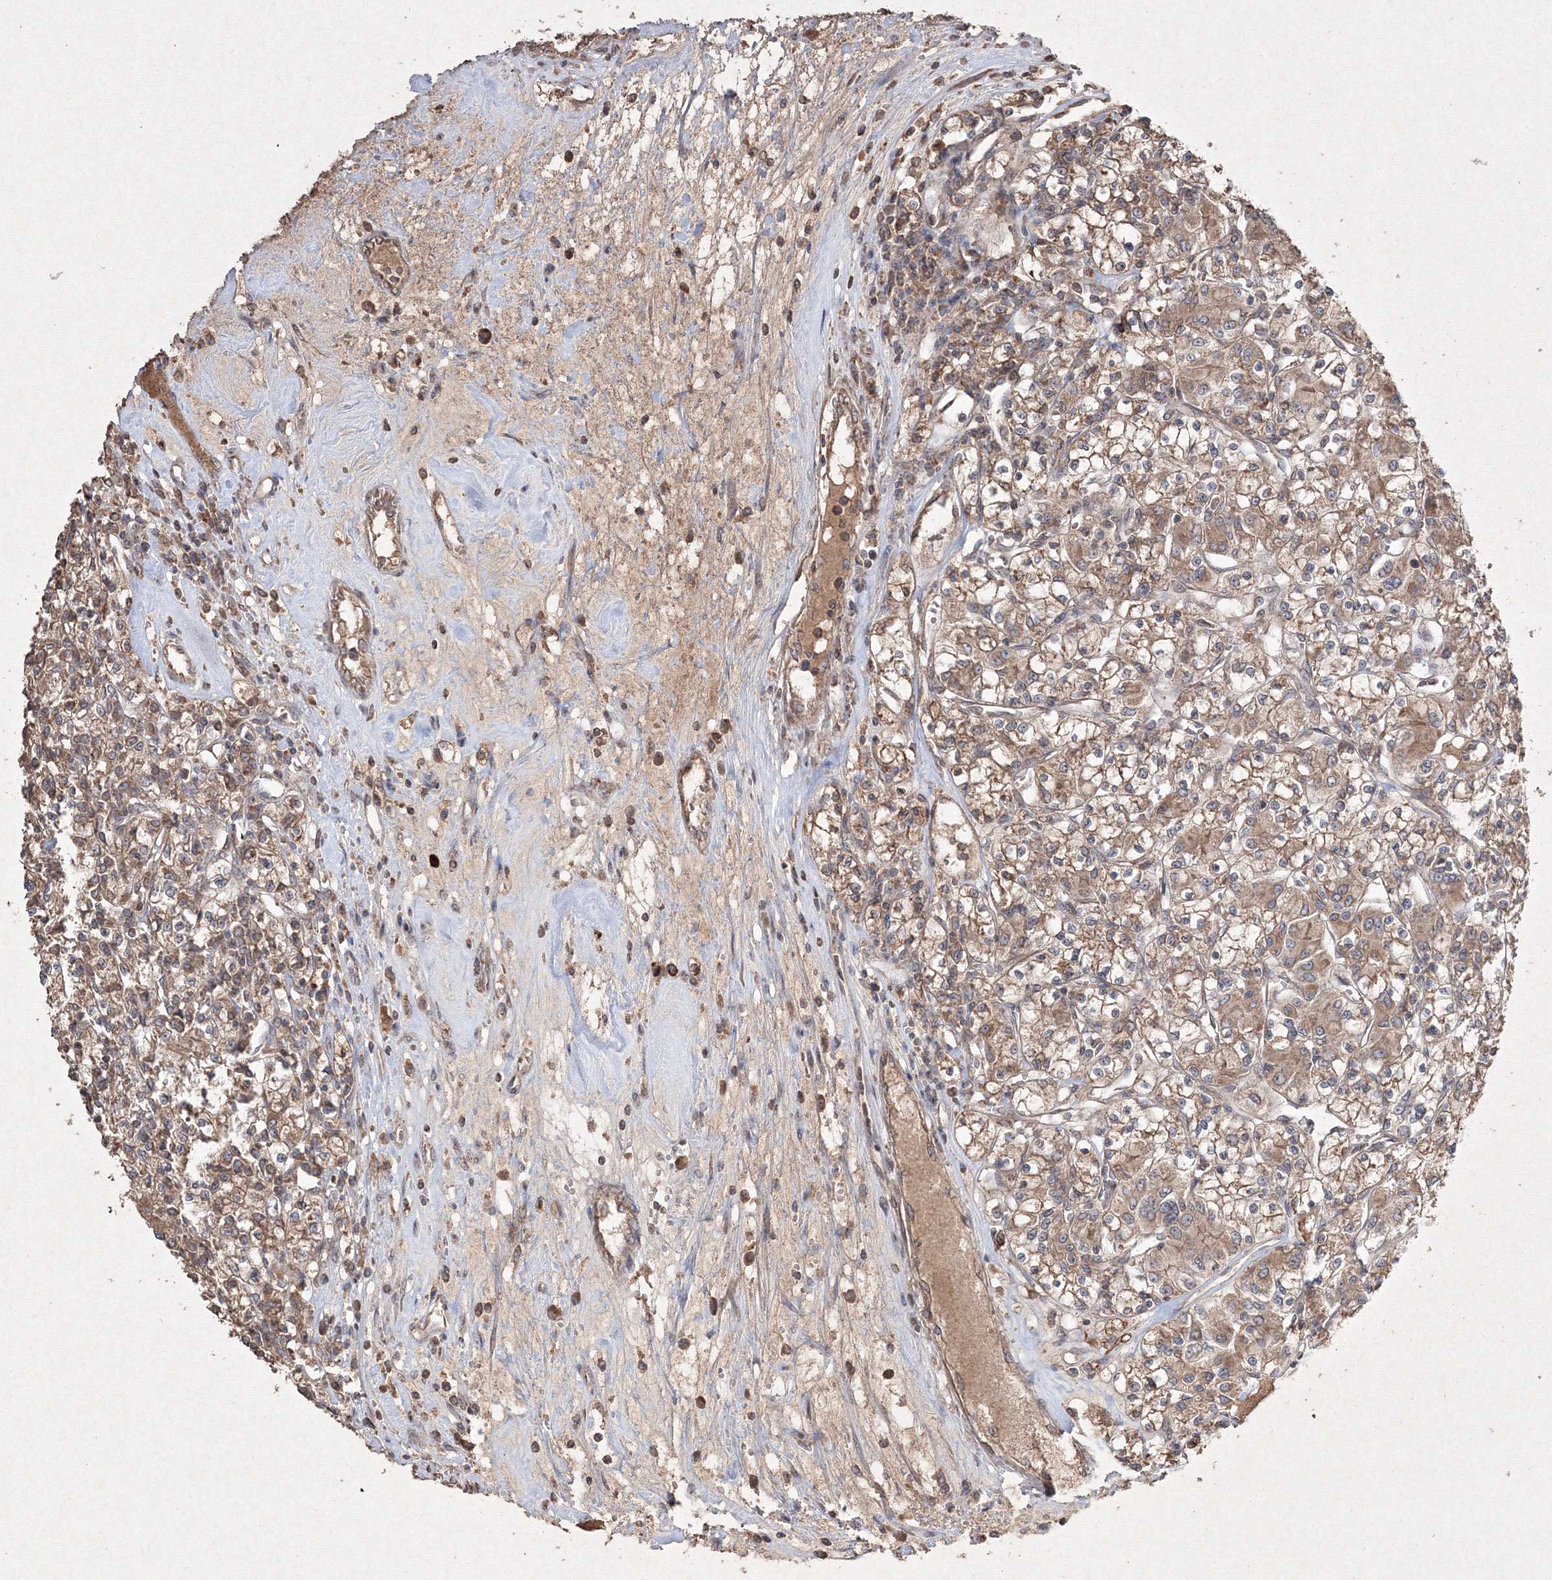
{"staining": {"intensity": "moderate", "quantity": ">75%", "location": "cytoplasmic/membranous"}, "tissue": "renal cancer", "cell_type": "Tumor cells", "image_type": "cancer", "snomed": [{"axis": "morphology", "description": "Adenocarcinoma, NOS"}, {"axis": "topography", "description": "Kidney"}], "caption": "Moderate cytoplasmic/membranous positivity for a protein is seen in approximately >75% of tumor cells of renal cancer using immunohistochemistry (IHC).", "gene": "GRSF1", "patient": {"sex": "female", "age": 59}}